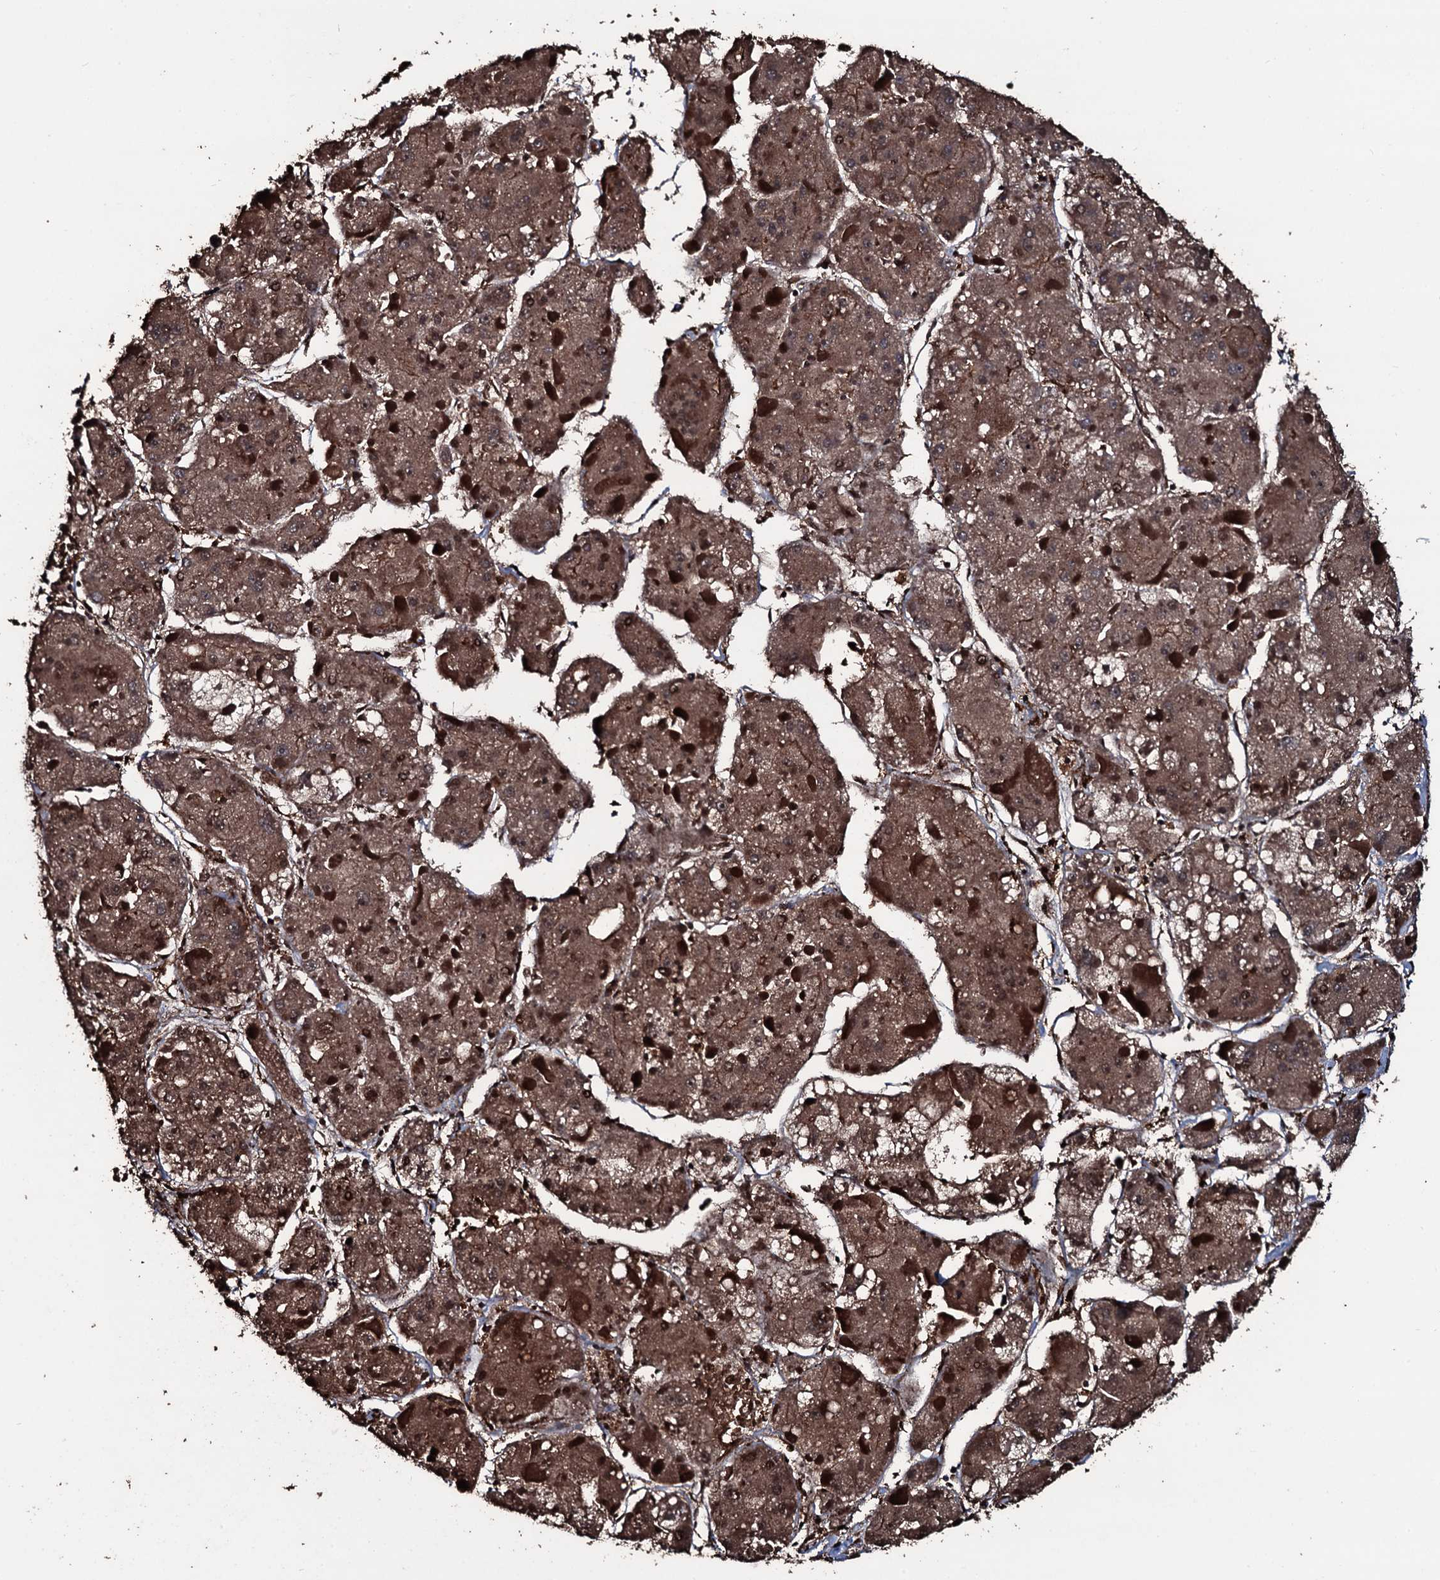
{"staining": {"intensity": "moderate", "quantity": ">75%", "location": "cytoplasmic/membranous,nuclear"}, "tissue": "liver cancer", "cell_type": "Tumor cells", "image_type": "cancer", "snomed": [{"axis": "morphology", "description": "Carcinoma, Hepatocellular, NOS"}, {"axis": "topography", "description": "Liver"}], "caption": "Approximately >75% of tumor cells in hepatocellular carcinoma (liver) show moderate cytoplasmic/membranous and nuclear protein staining as visualized by brown immunohistochemical staining.", "gene": "ZSWIM8", "patient": {"sex": "female", "age": 73}}